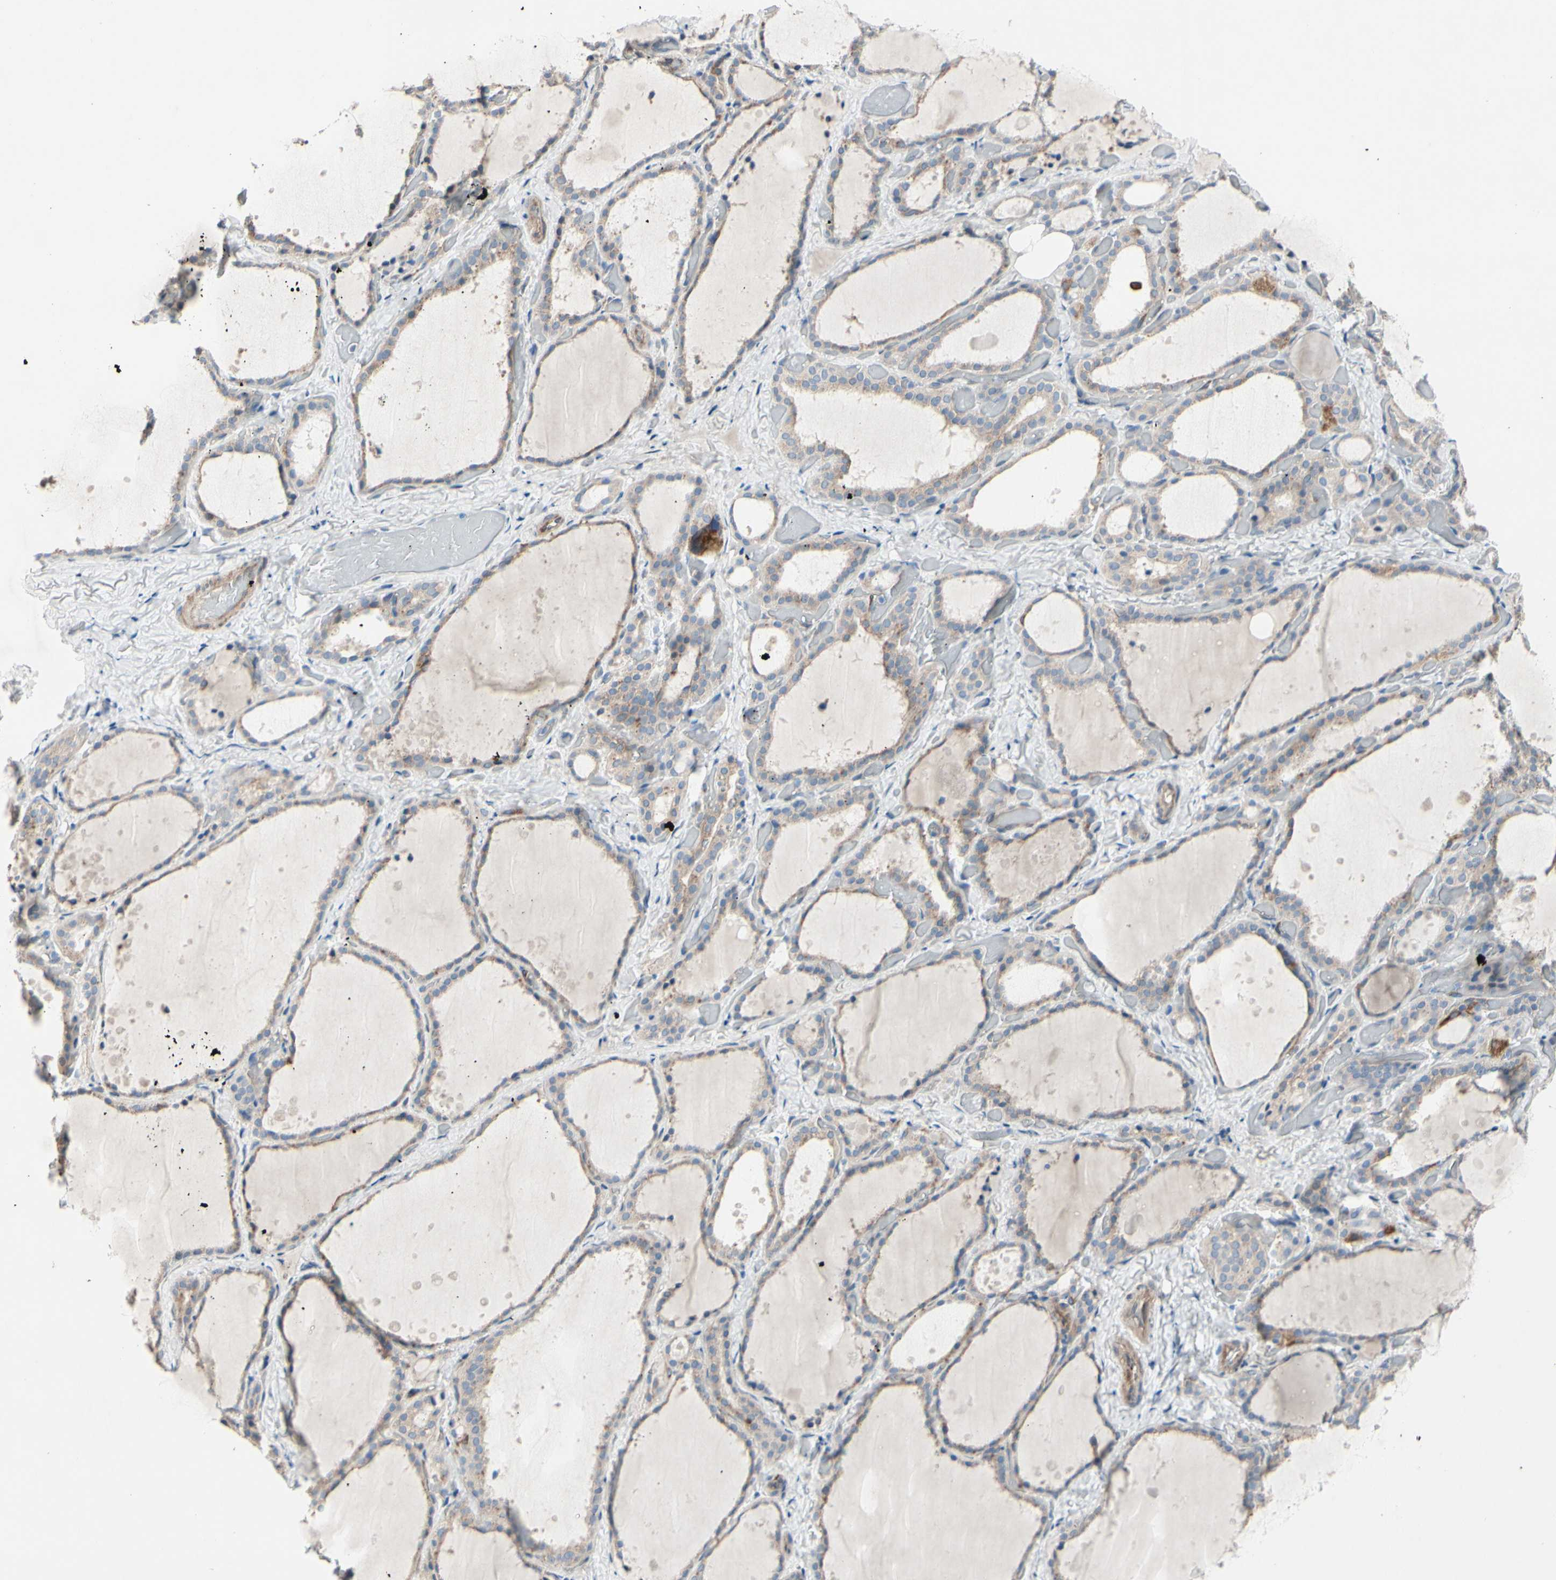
{"staining": {"intensity": "weak", "quantity": ">75%", "location": "cytoplasmic/membranous"}, "tissue": "thyroid gland", "cell_type": "Glandular cells", "image_type": "normal", "snomed": [{"axis": "morphology", "description": "Normal tissue, NOS"}, {"axis": "topography", "description": "Thyroid gland"}], "caption": "Thyroid gland stained for a protein (brown) shows weak cytoplasmic/membranous positive staining in about >75% of glandular cells.", "gene": "MAP2", "patient": {"sex": "female", "age": 44}}